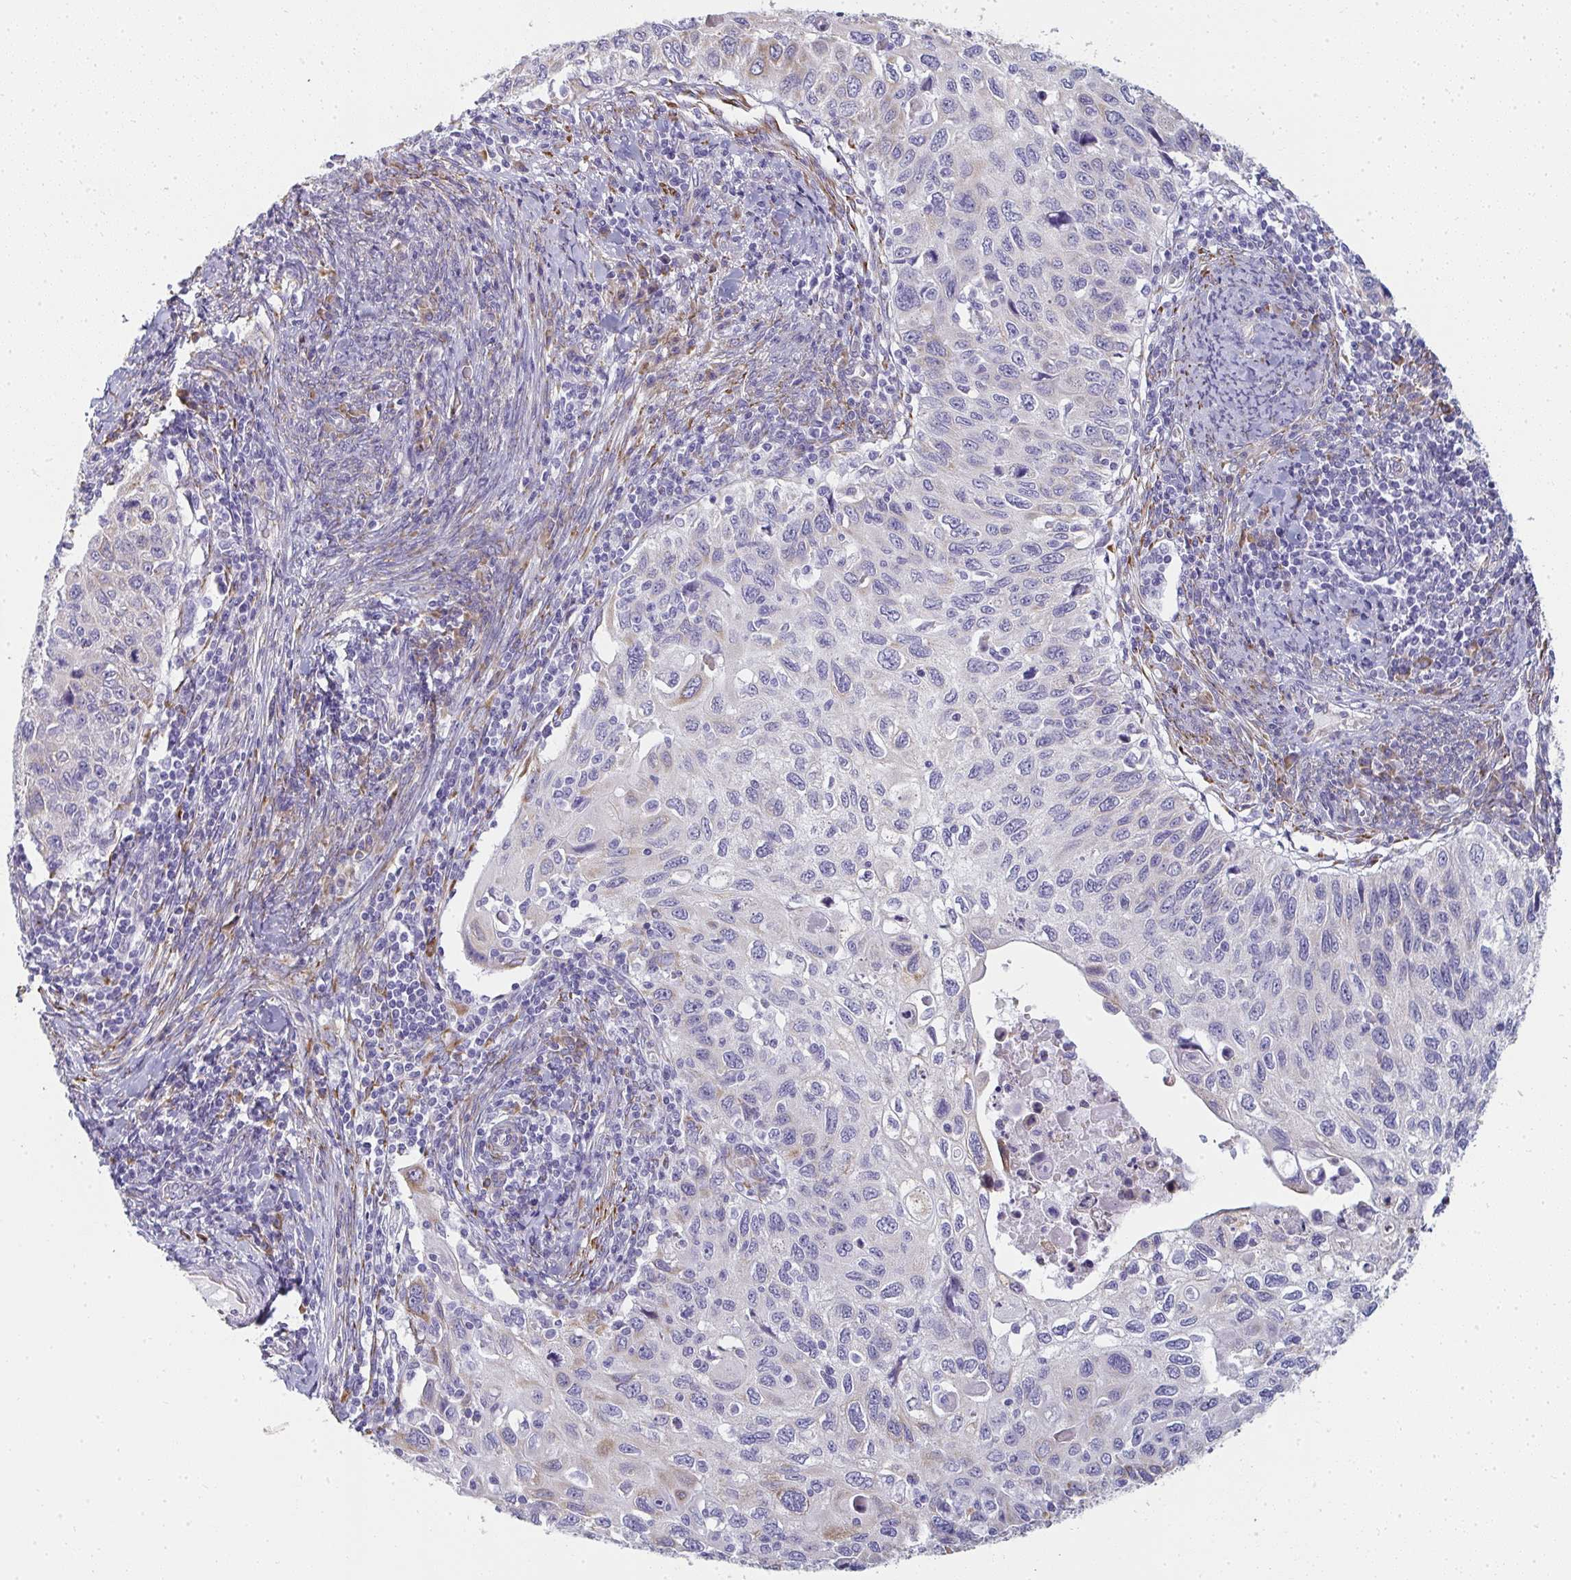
{"staining": {"intensity": "negative", "quantity": "none", "location": "none"}, "tissue": "cervical cancer", "cell_type": "Tumor cells", "image_type": "cancer", "snomed": [{"axis": "morphology", "description": "Squamous cell carcinoma, NOS"}, {"axis": "topography", "description": "Cervix"}], "caption": "A high-resolution photomicrograph shows IHC staining of cervical cancer, which displays no significant staining in tumor cells.", "gene": "SHROOM1", "patient": {"sex": "female", "age": 70}}